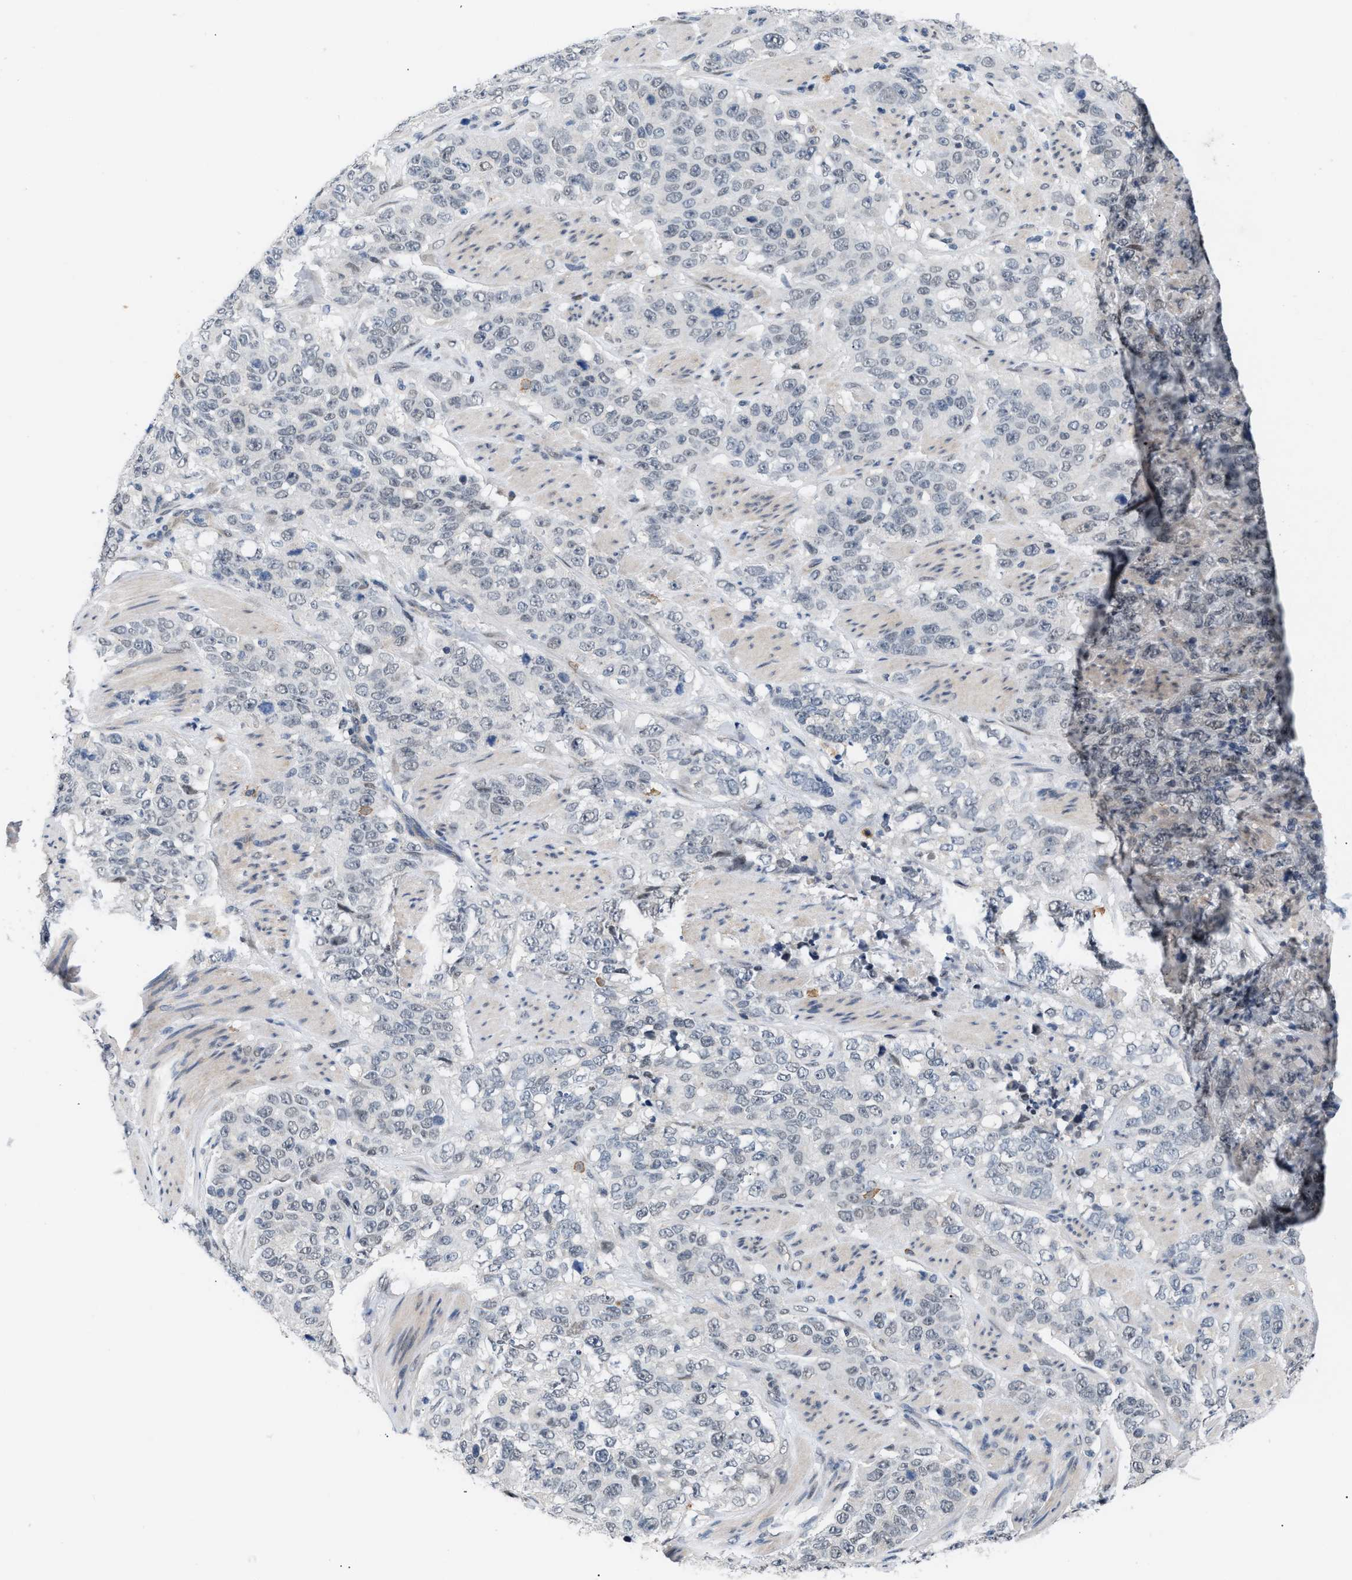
{"staining": {"intensity": "negative", "quantity": "none", "location": "none"}, "tissue": "stomach cancer", "cell_type": "Tumor cells", "image_type": "cancer", "snomed": [{"axis": "morphology", "description": "Adenocarcinoma, NOS"}, {"axis": "topography", "description": "Stomach"}], "caption": "Histopathology image shows no protein staining in tumor cells of stomach cancer (adenocarcinoma) tissue.", "gene": "TXNRD3", "patient": {"sex": "male", "age": 48}}